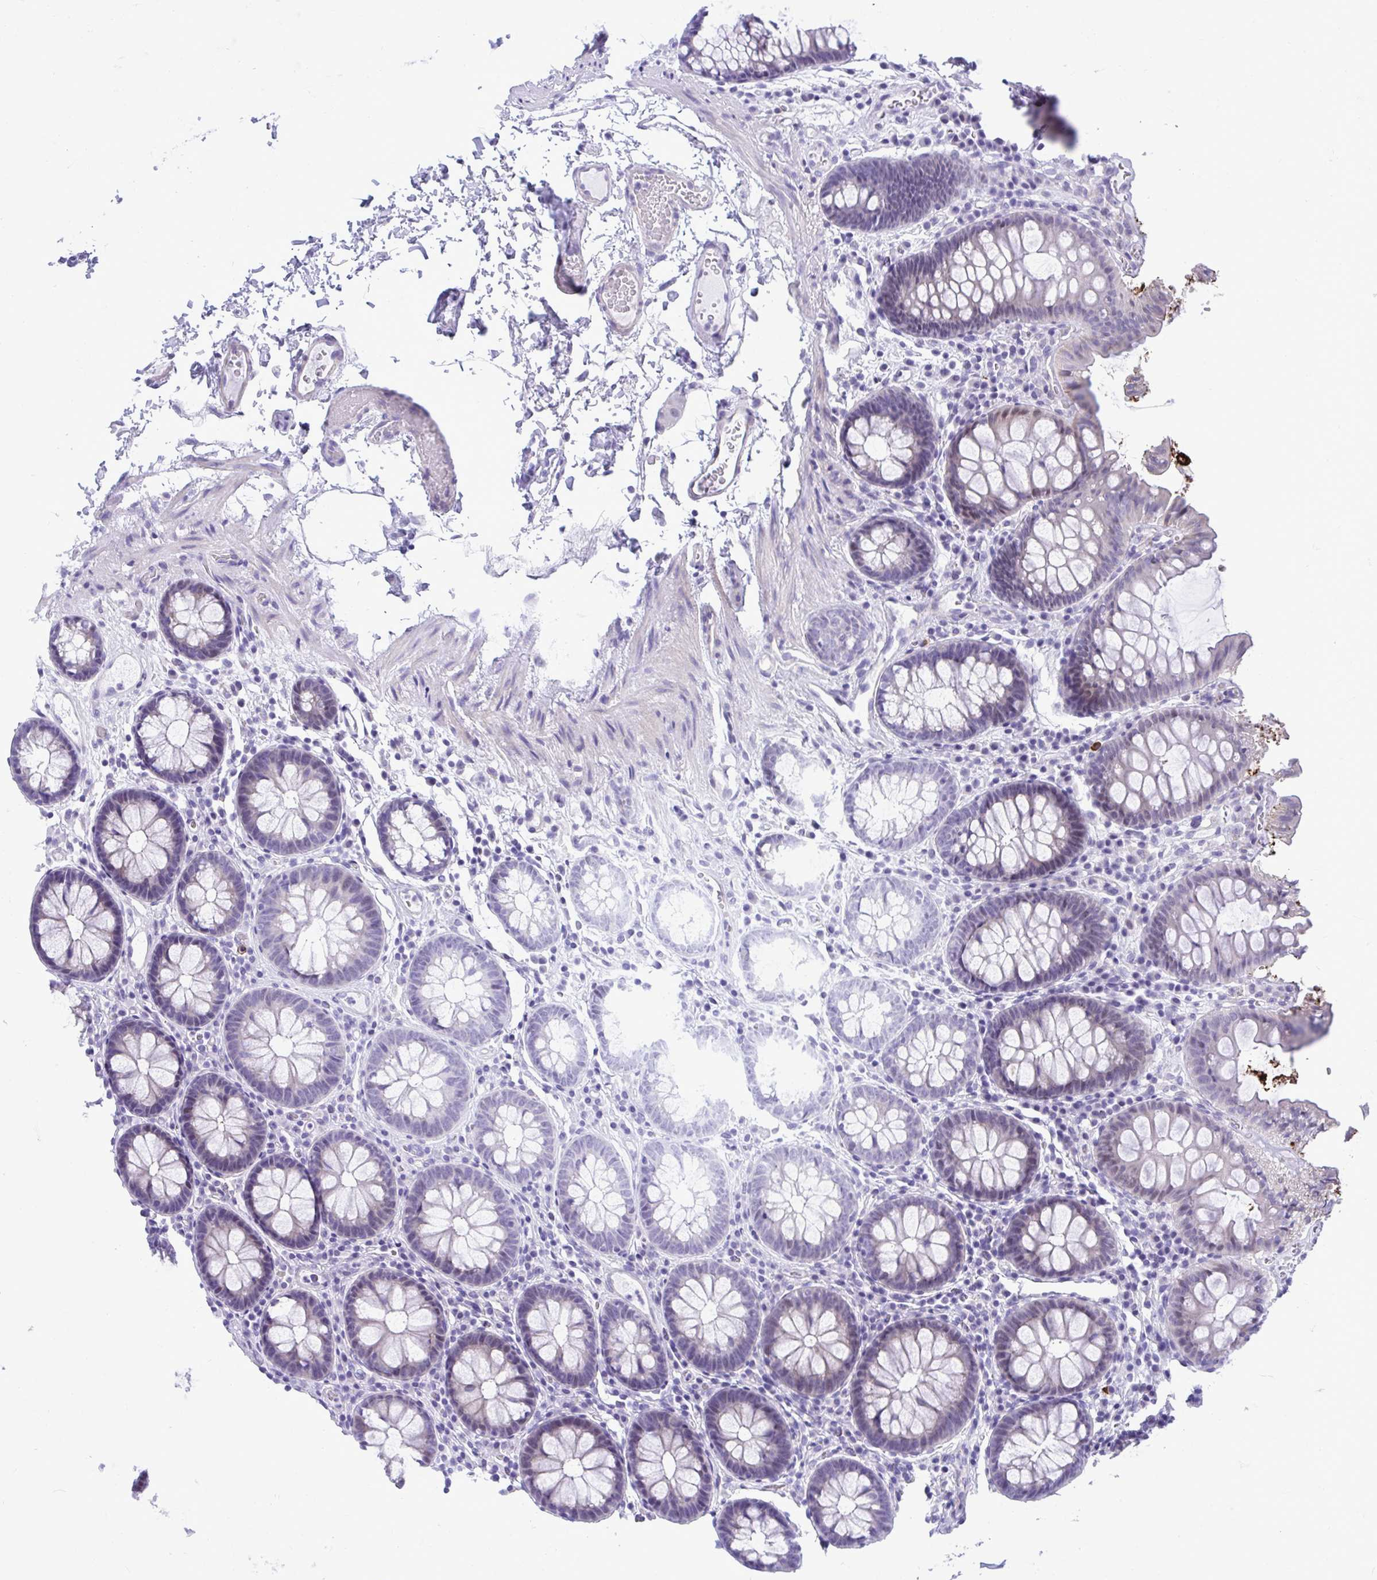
{"staining": {"intensity": "negative", "quantity": "none", "location": "none"}, "tissue": "colon", "cell_type": "Endothelial cells", "image_type": "normal", "snomed": [{"axis": "morphology", "description": "Normal tissue, NOS"}, {"axis": "topography", "description": "Colon"}, {"axis": "topography", "description": "Peripheral nerve tissue"}], "caption": "Immunohistochemical staining of benign human colon exhibits no significant staining in endothelial cells.", "gene": "ISL1", "patient": {"sex": "male", "age": 84}}